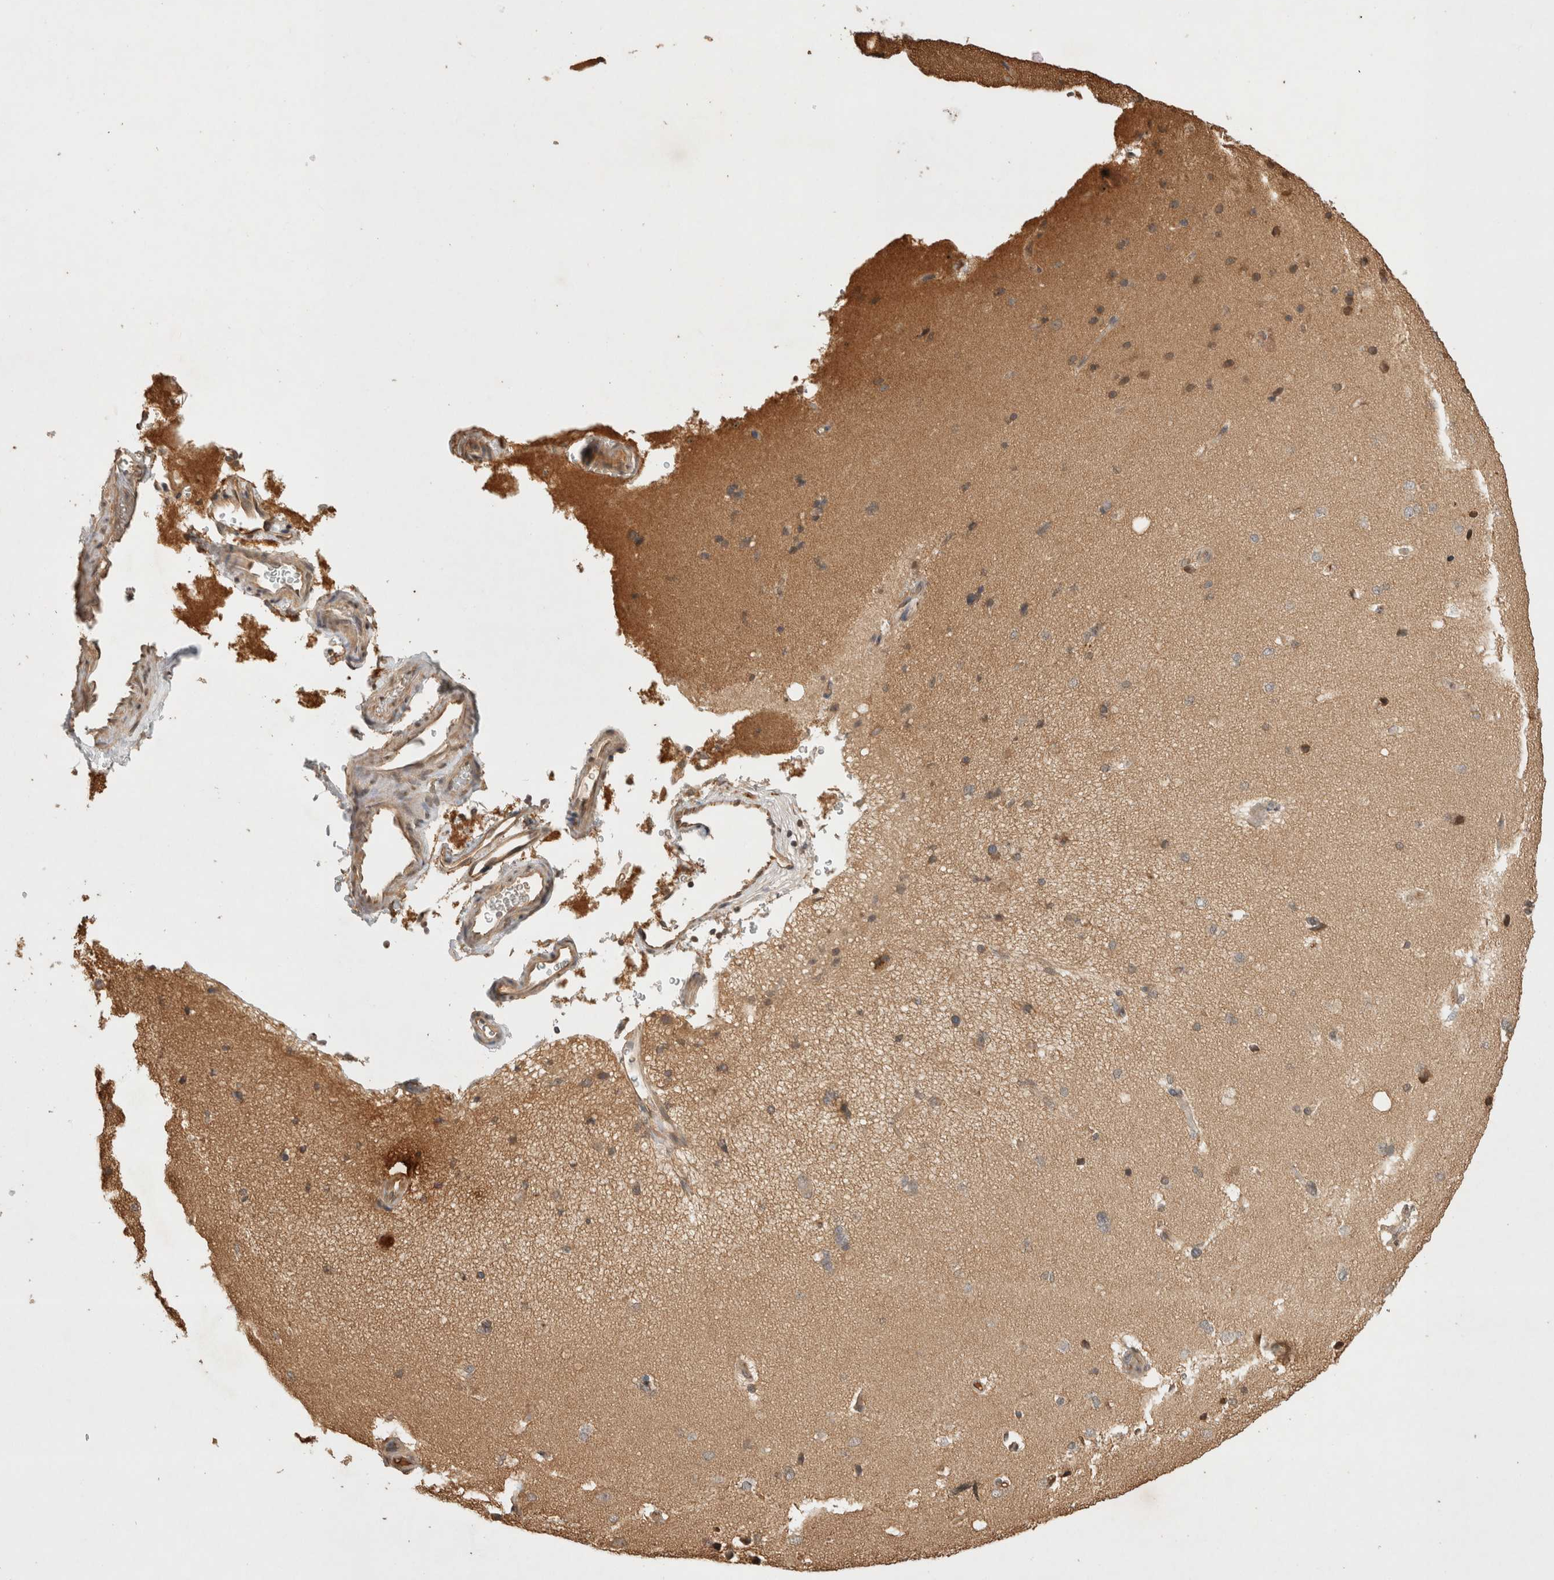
{"staining": {"intensity": "moderate", "quantity": ">75%", "location": "cytoplasmic/membranous"}, "tissue": "cerebral cortex", "cell_type": "Endothelial cells", "image_type": "normal", "snomed": [{"axis": "morphology", "description": "Normal tissue, NOS"}, {"axis": "topography", "description": "Cerebral cortex"}], "caption": "The image displays immunohistochemical staining of normal cerebral cortex. There is moderate cytoplasmic/membranous expression is appreciated in about >75% of endothelial cells.", "gene": "PRMT3", "patient": {"sex": "male", "age": 62}}